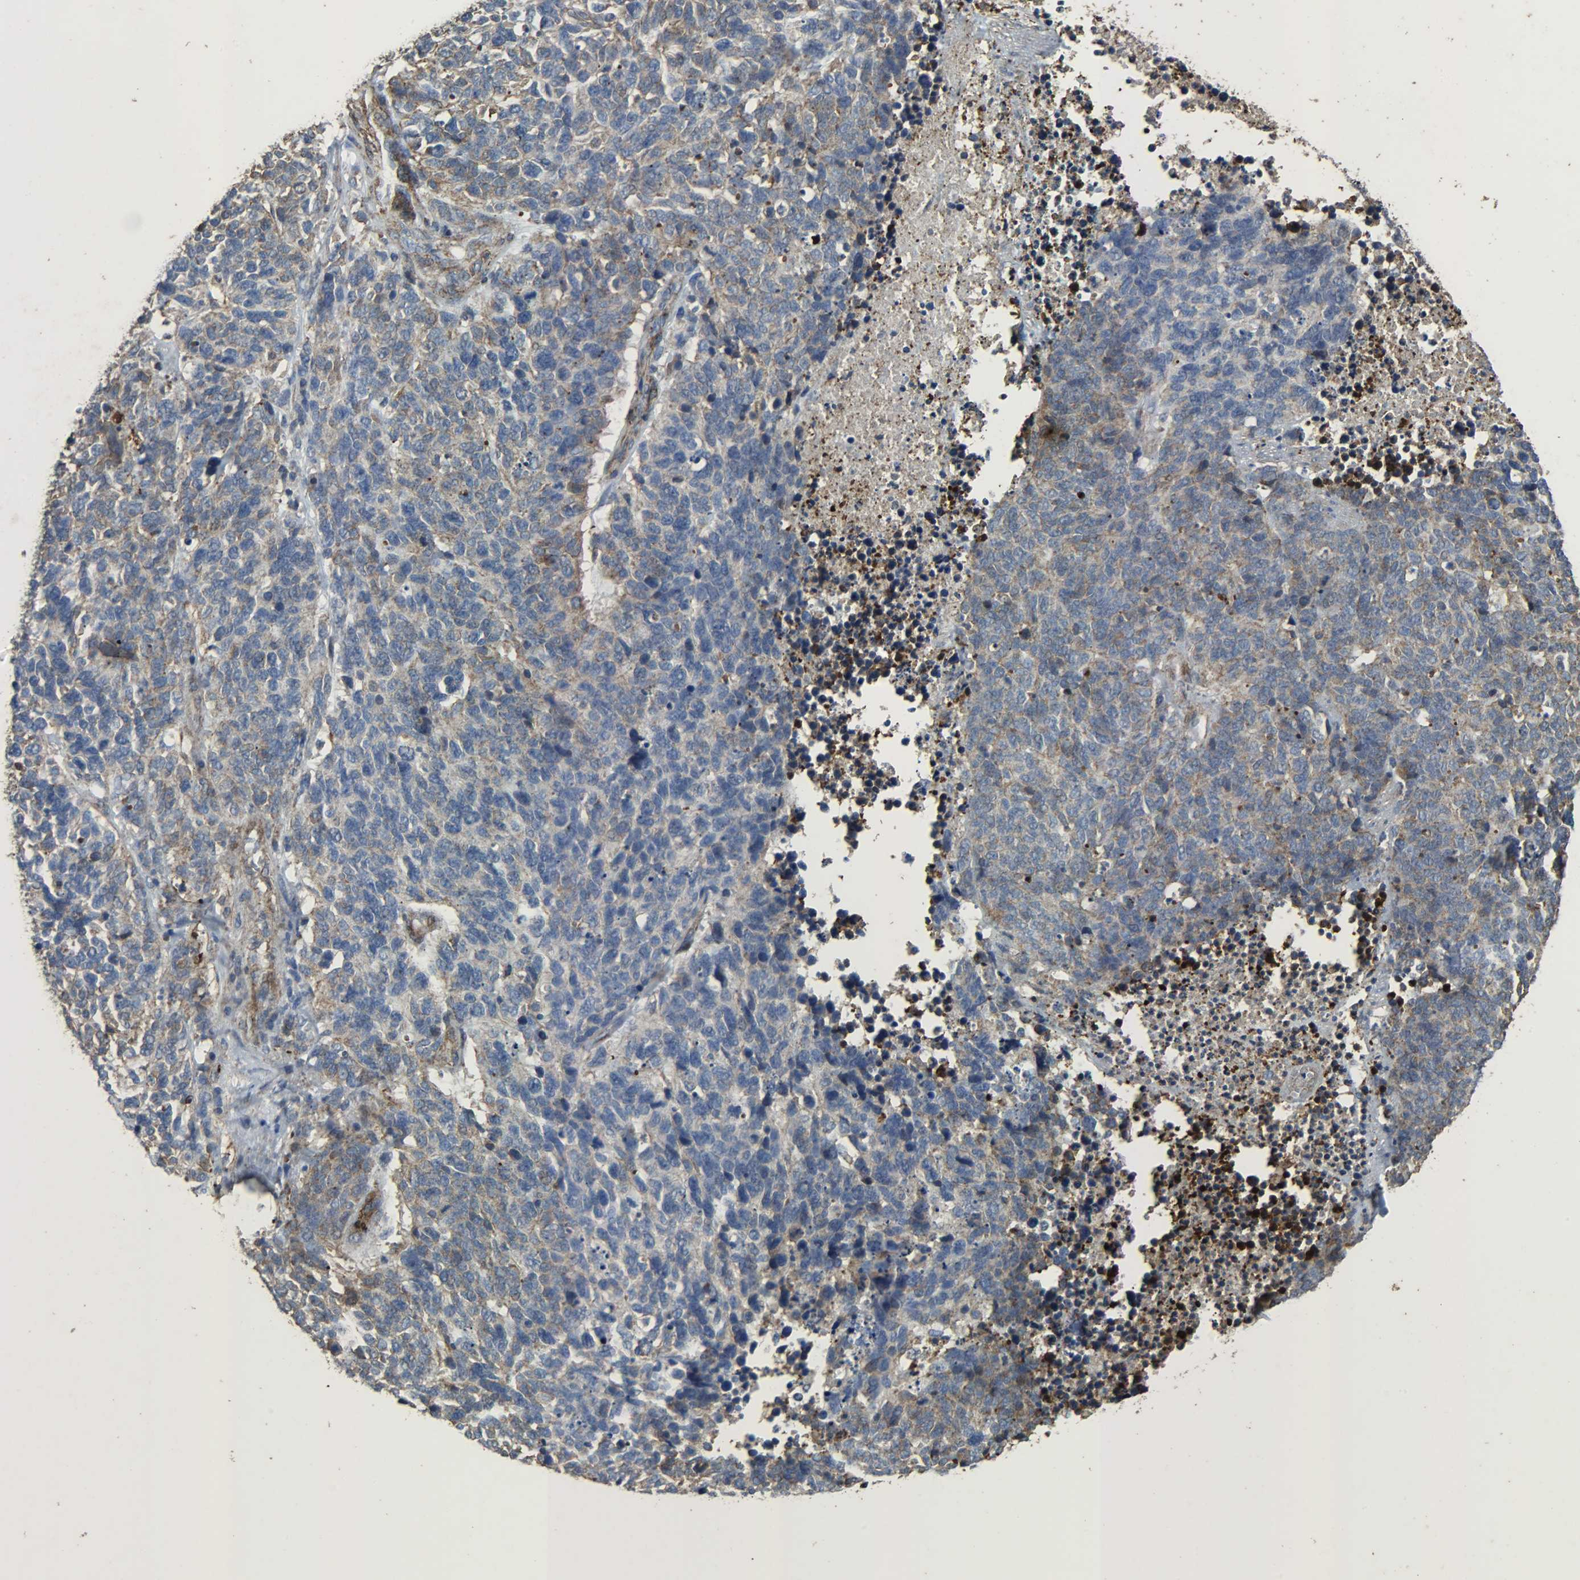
{"staining": {"intensity": "weak", "quantity": "<25%", "location": "cytoplasmic/membranous"}, "tissue": "lung cancer", "cell_type": "Tumor cells", "image_type": "cancer", "snomed": [{"axis": "morphology", "description": "Neoplasm, malignant, NOS"}, {"axis": "topography", "description": "Lung"}], "caption": "A micrograph of human lung neoplasm (malignant) is negative for staining in tumor cells.", "gene": "TPM4", "patient": {"sex": "female", "age": 58}}